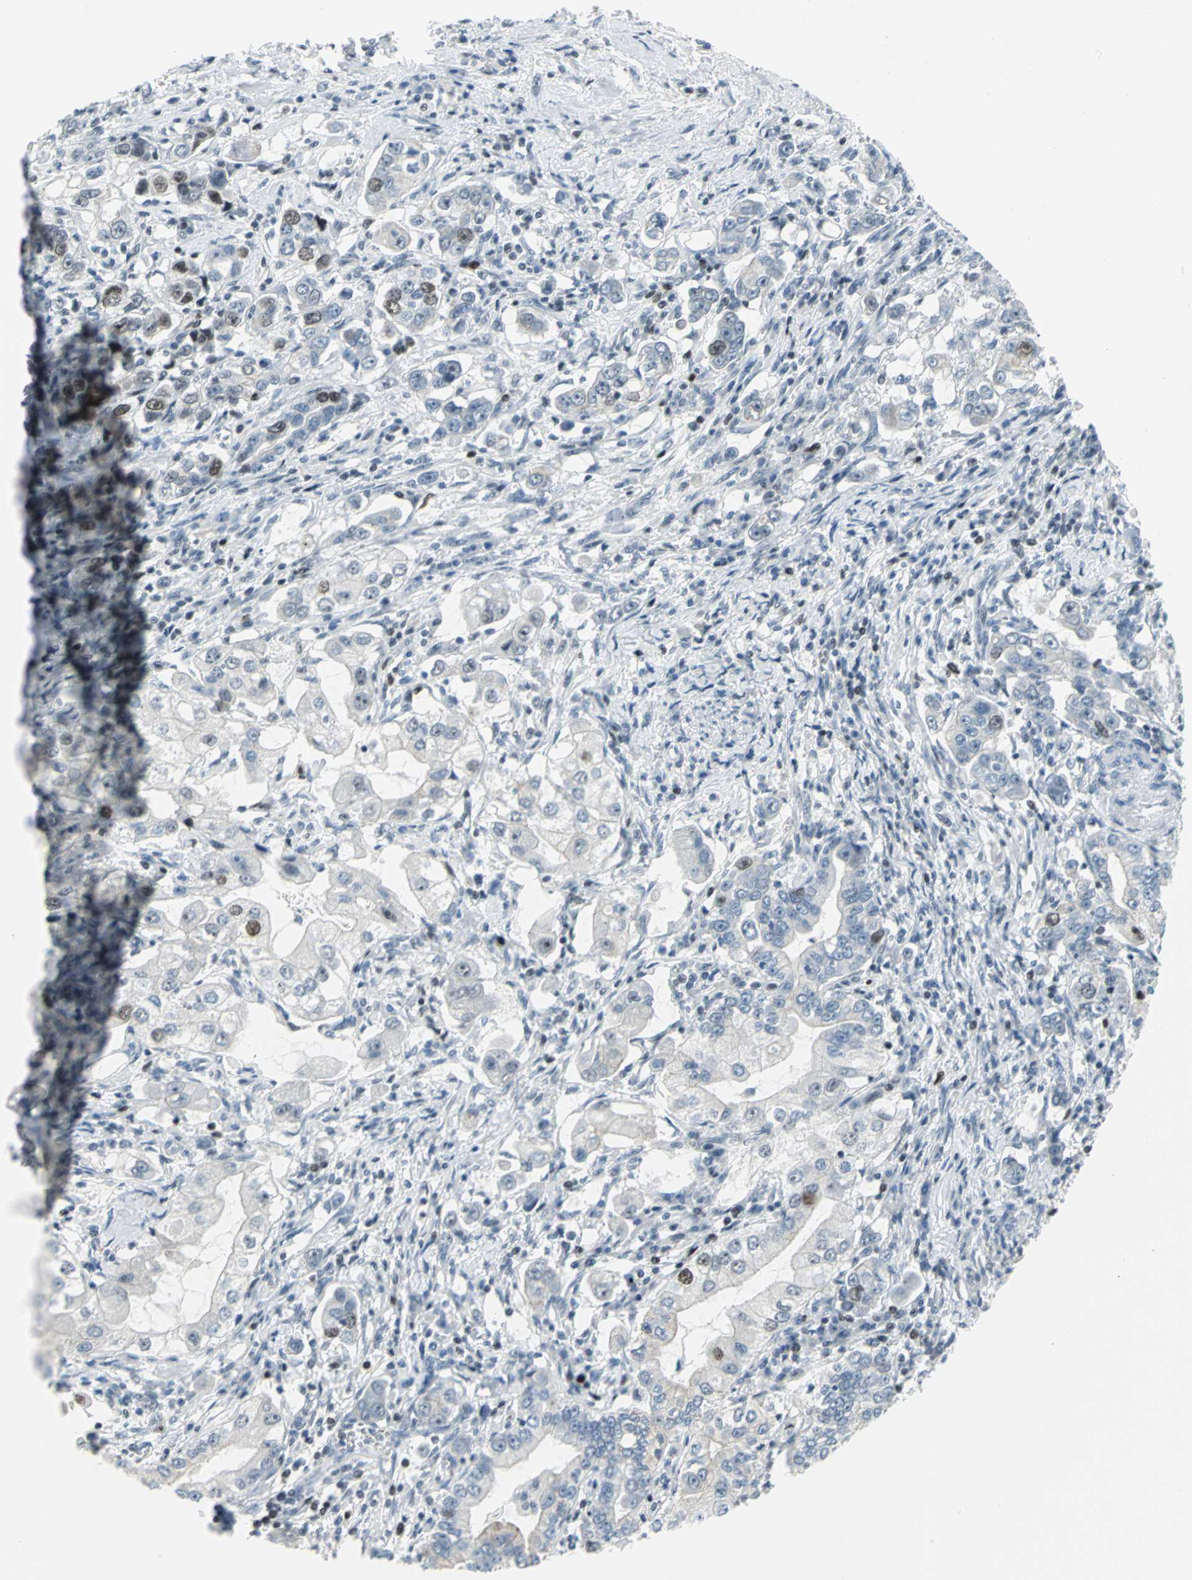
{"staining": {"intensity": "moderate", "quantity": "<25%", "location": "nuclear"}, "tissue": "stomach cancer", "cell_type": "Tumor cells", "image_type": "cancer", "snomed": [{"axis": "morphology", "description": "Adenocarcinoma, NOS"}, {"axis": "topography", "description": "Stomach, lower"}], "caption": "Stomach cancer (adenocarcinoma) was stained to show a protein in brown. There is low levels of moderate nuclear expression in about <25% of tumor cells.", "gene": "RPA1", "patient": {"sex": "female", "age": 72}}